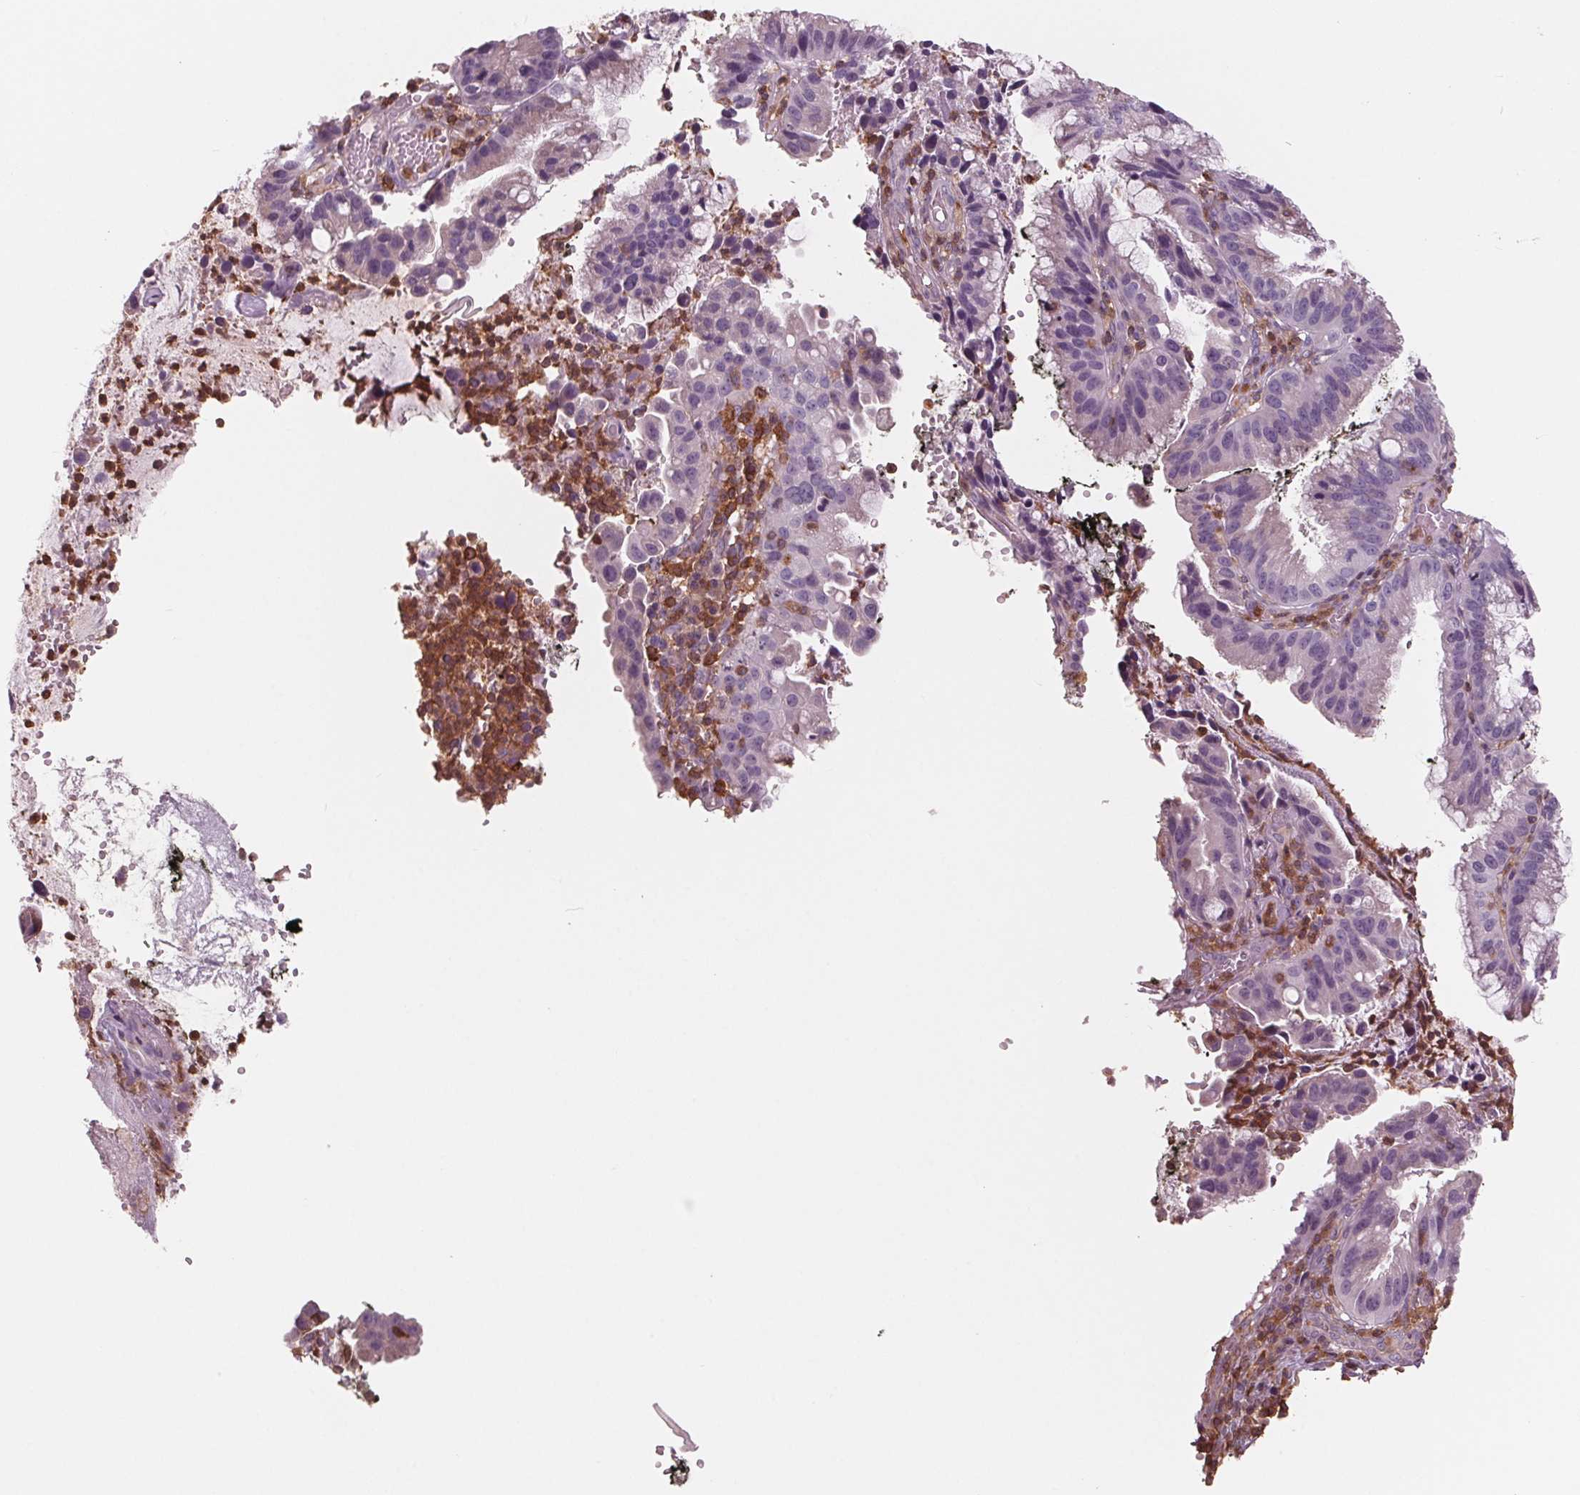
{"staining": {"intensity": "negative", "quantity": "none", "location": "none"}, "tissue": "cervical cancer", "cell_type": "Tumor cells", "image_type": "cancer", "snomed": [{"axis": "morphology", "description": "Adenocarcinoma, NOS"}, {"axis": "topography", "description": "Cervix"}], "caption": "Immunohistochemistry (IHC) of human adenocarcinoma (cervical) demonstrates no positivity in tumor cells. The staining was performed using DAB (3,3'-diaminobenzidine) to visualize the protein expression in brown, while the nuclei were stained in blue with hematoxylin (Magnification: 20x).", "gene": "ARHGAP25", "patient": {"sex": "female", "age": 34}}